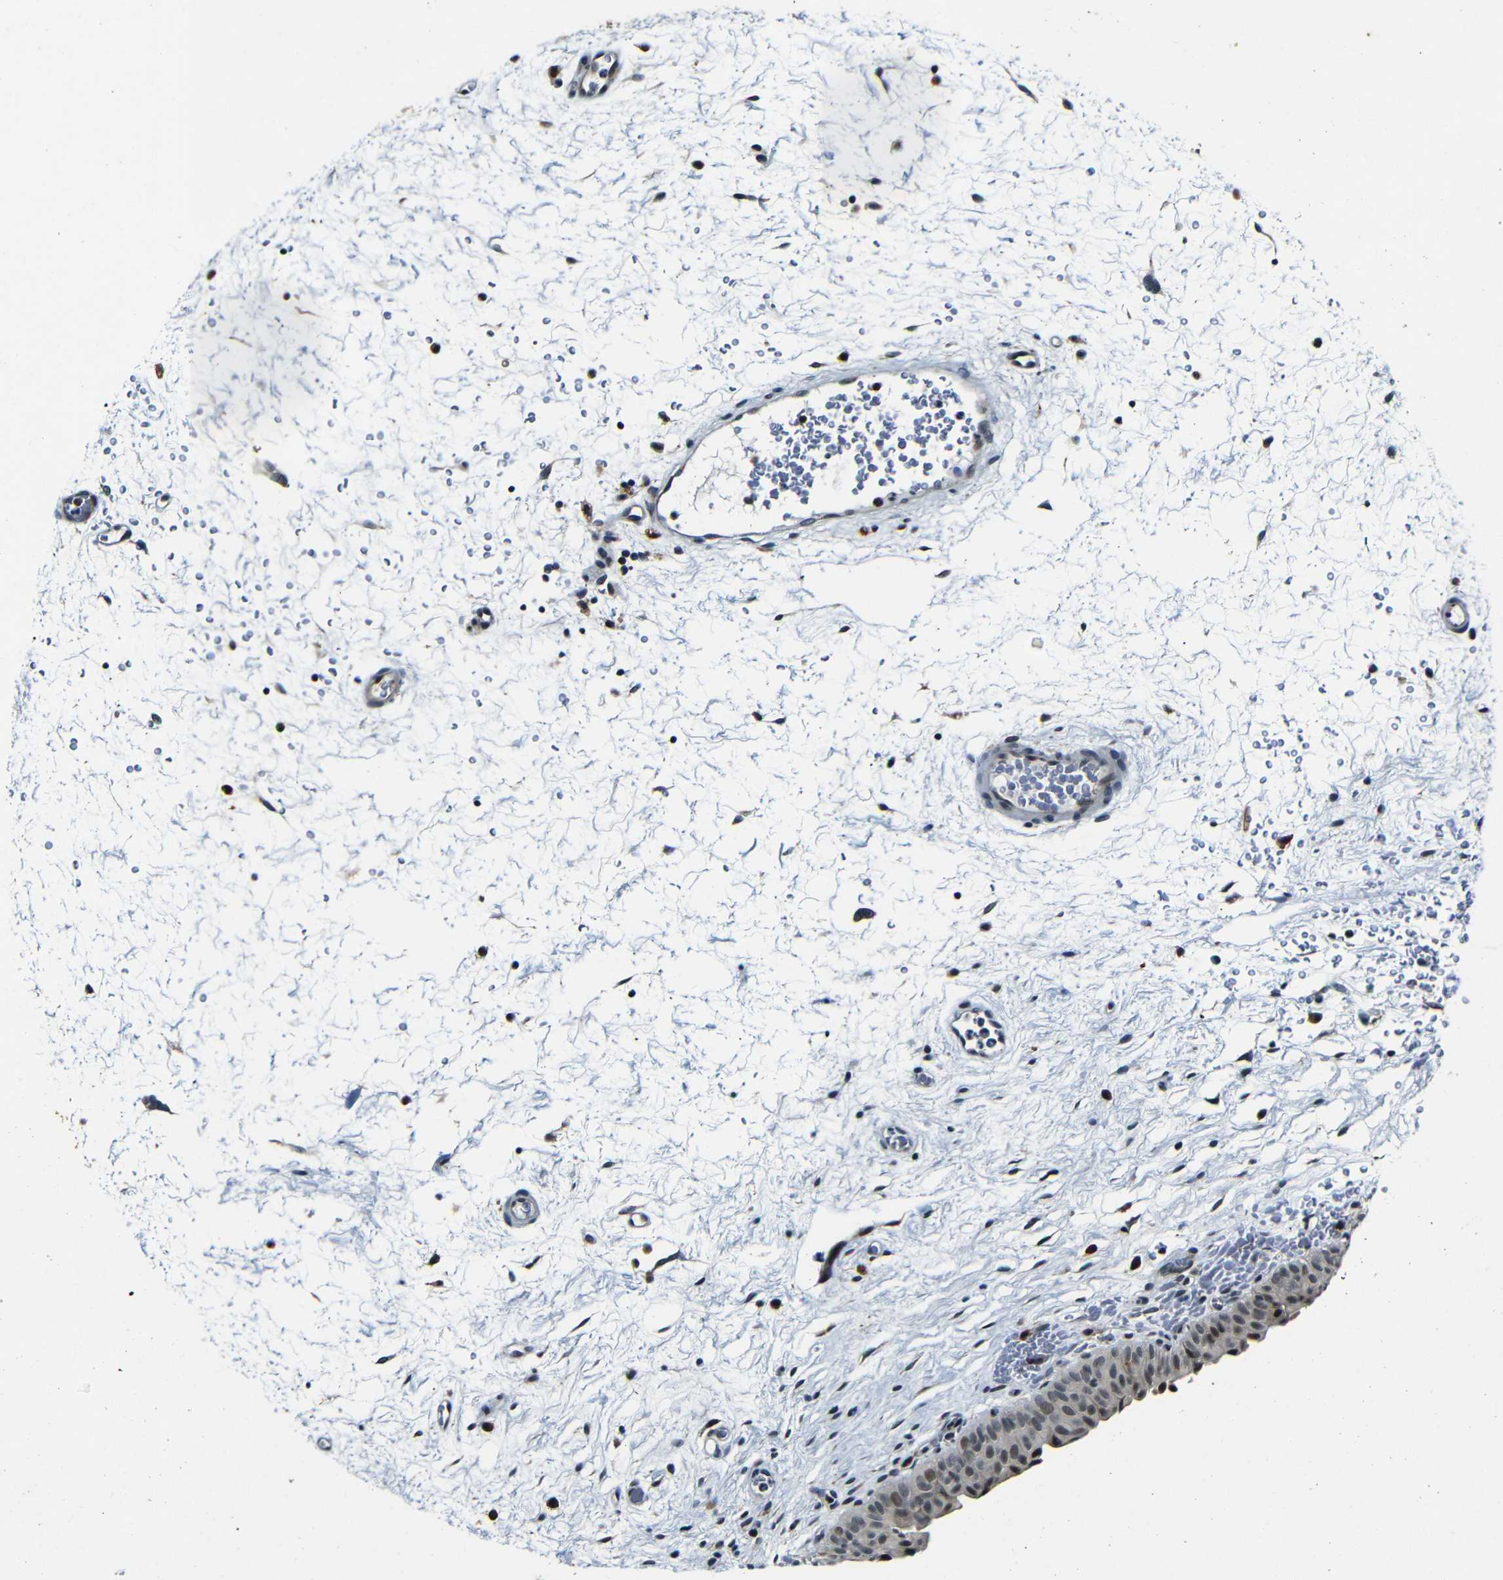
{"staining": {"intensity": "moderate", "quantity": "25%-75%", "location": "nuclear"}, "tissue": "urinary bladder", "cell_type": "Urothelial cells", "image_type": "normal", "snomed": [{"axis": "morphology", "description": "Normal tissue, NOS"}, {"axis": "topography", "description": "Urinary bladder"}], "caption": "This image reveals IHC staining of unremarkable urinary bladder, with medium moderate nuclear staining in about 25%-75% of urothelial cells.", "gene": "FOXD4L1", "patient": {"sex": "male", "age": 46}}